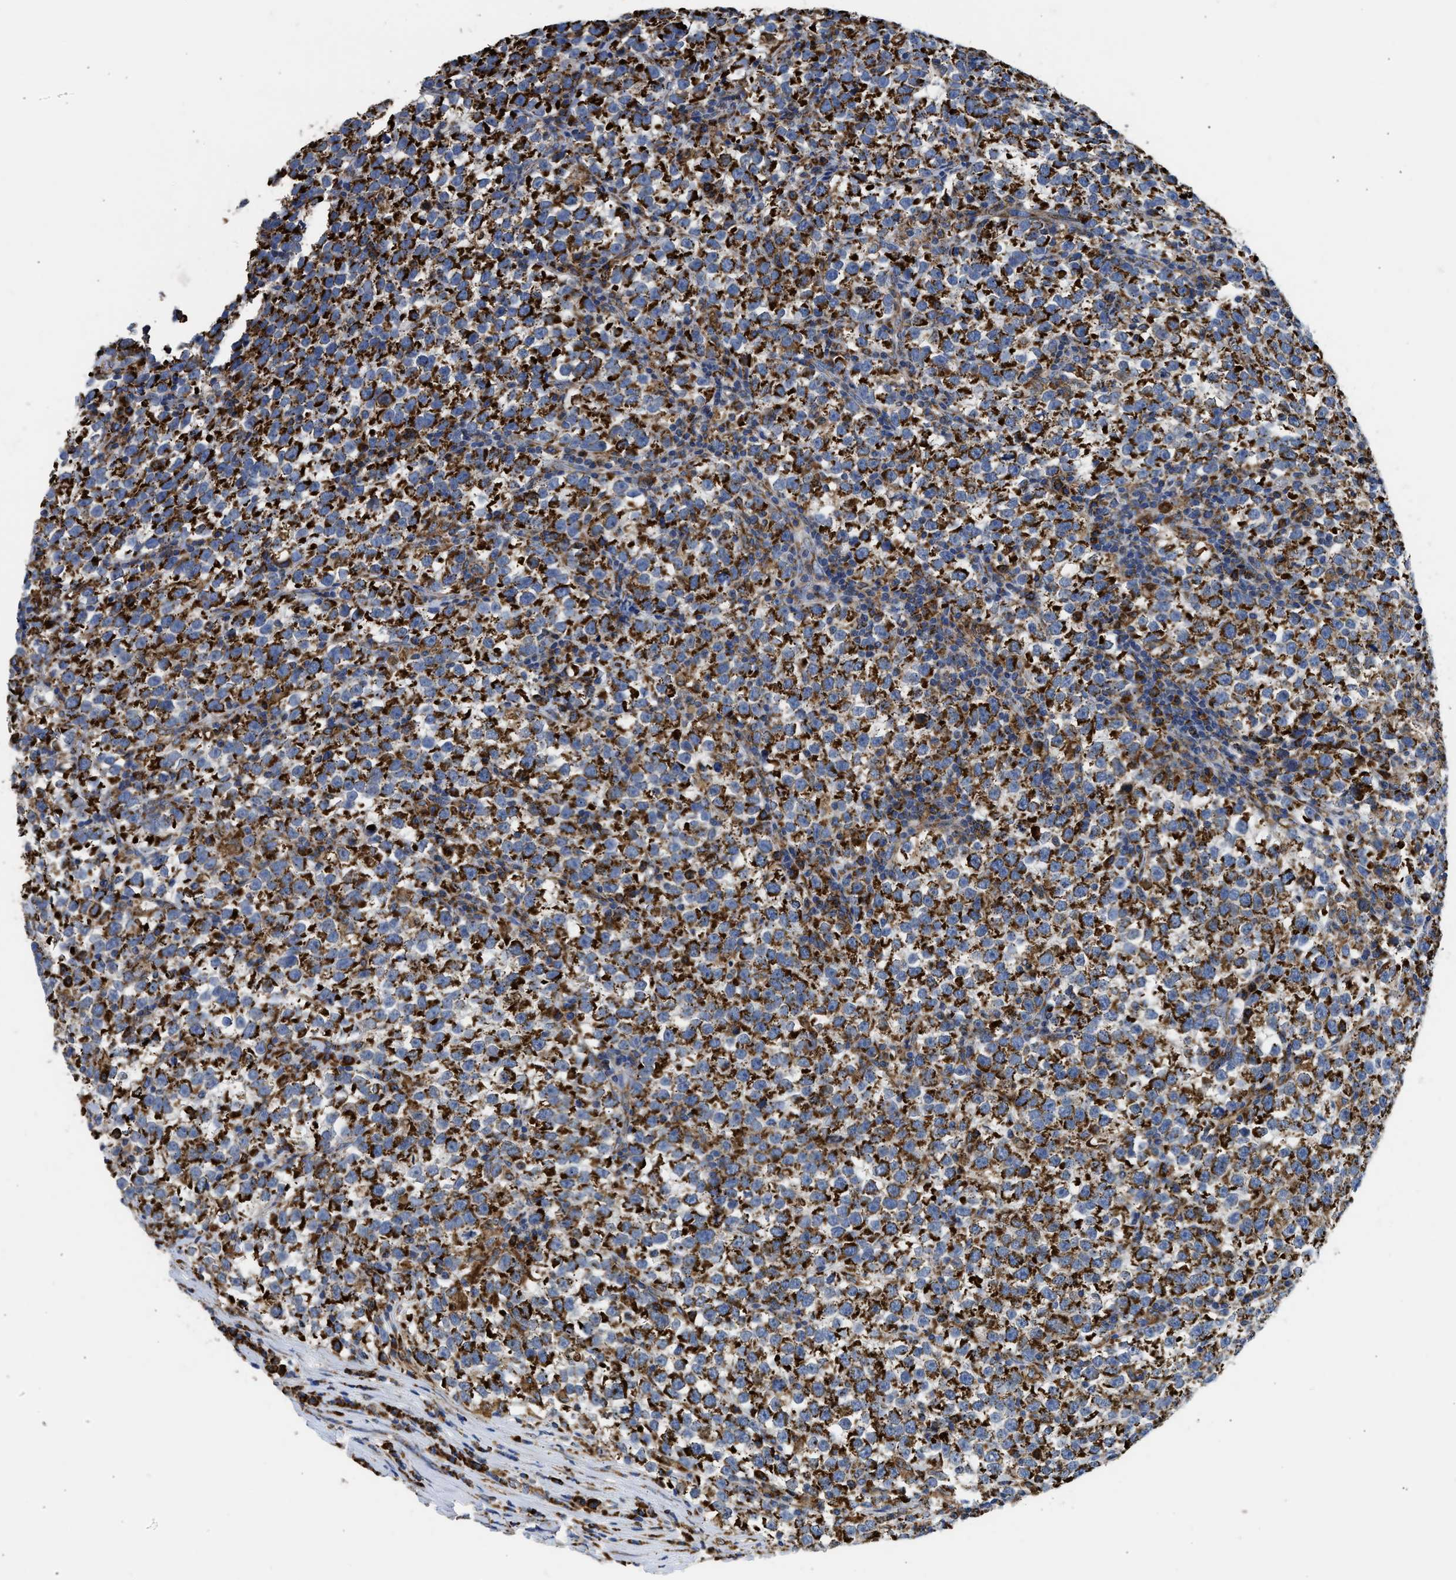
{"staining": {"intensity": "strong", "quantity": ">75%", "location": "cytoplasmic/membranous"}, "tissue": "testis cancer", "cell_type": "Tumor cells", "image_type": "cancer", "snomed": [{"axis": "morphology", "description": "Normal tissue, NOS"}, {"axis": "morphology", "description": "Seminoma, NOS"}, {"axis": "topography", "description": "Testis"}], "caption": "Protein expression analysis of human seminoma (testis) reveals strong cytoplasmic/membranous expression in approximately >75% of tumor cells.", "gene": "CYCS", "patient": {"sex": "male", "age": 43}}